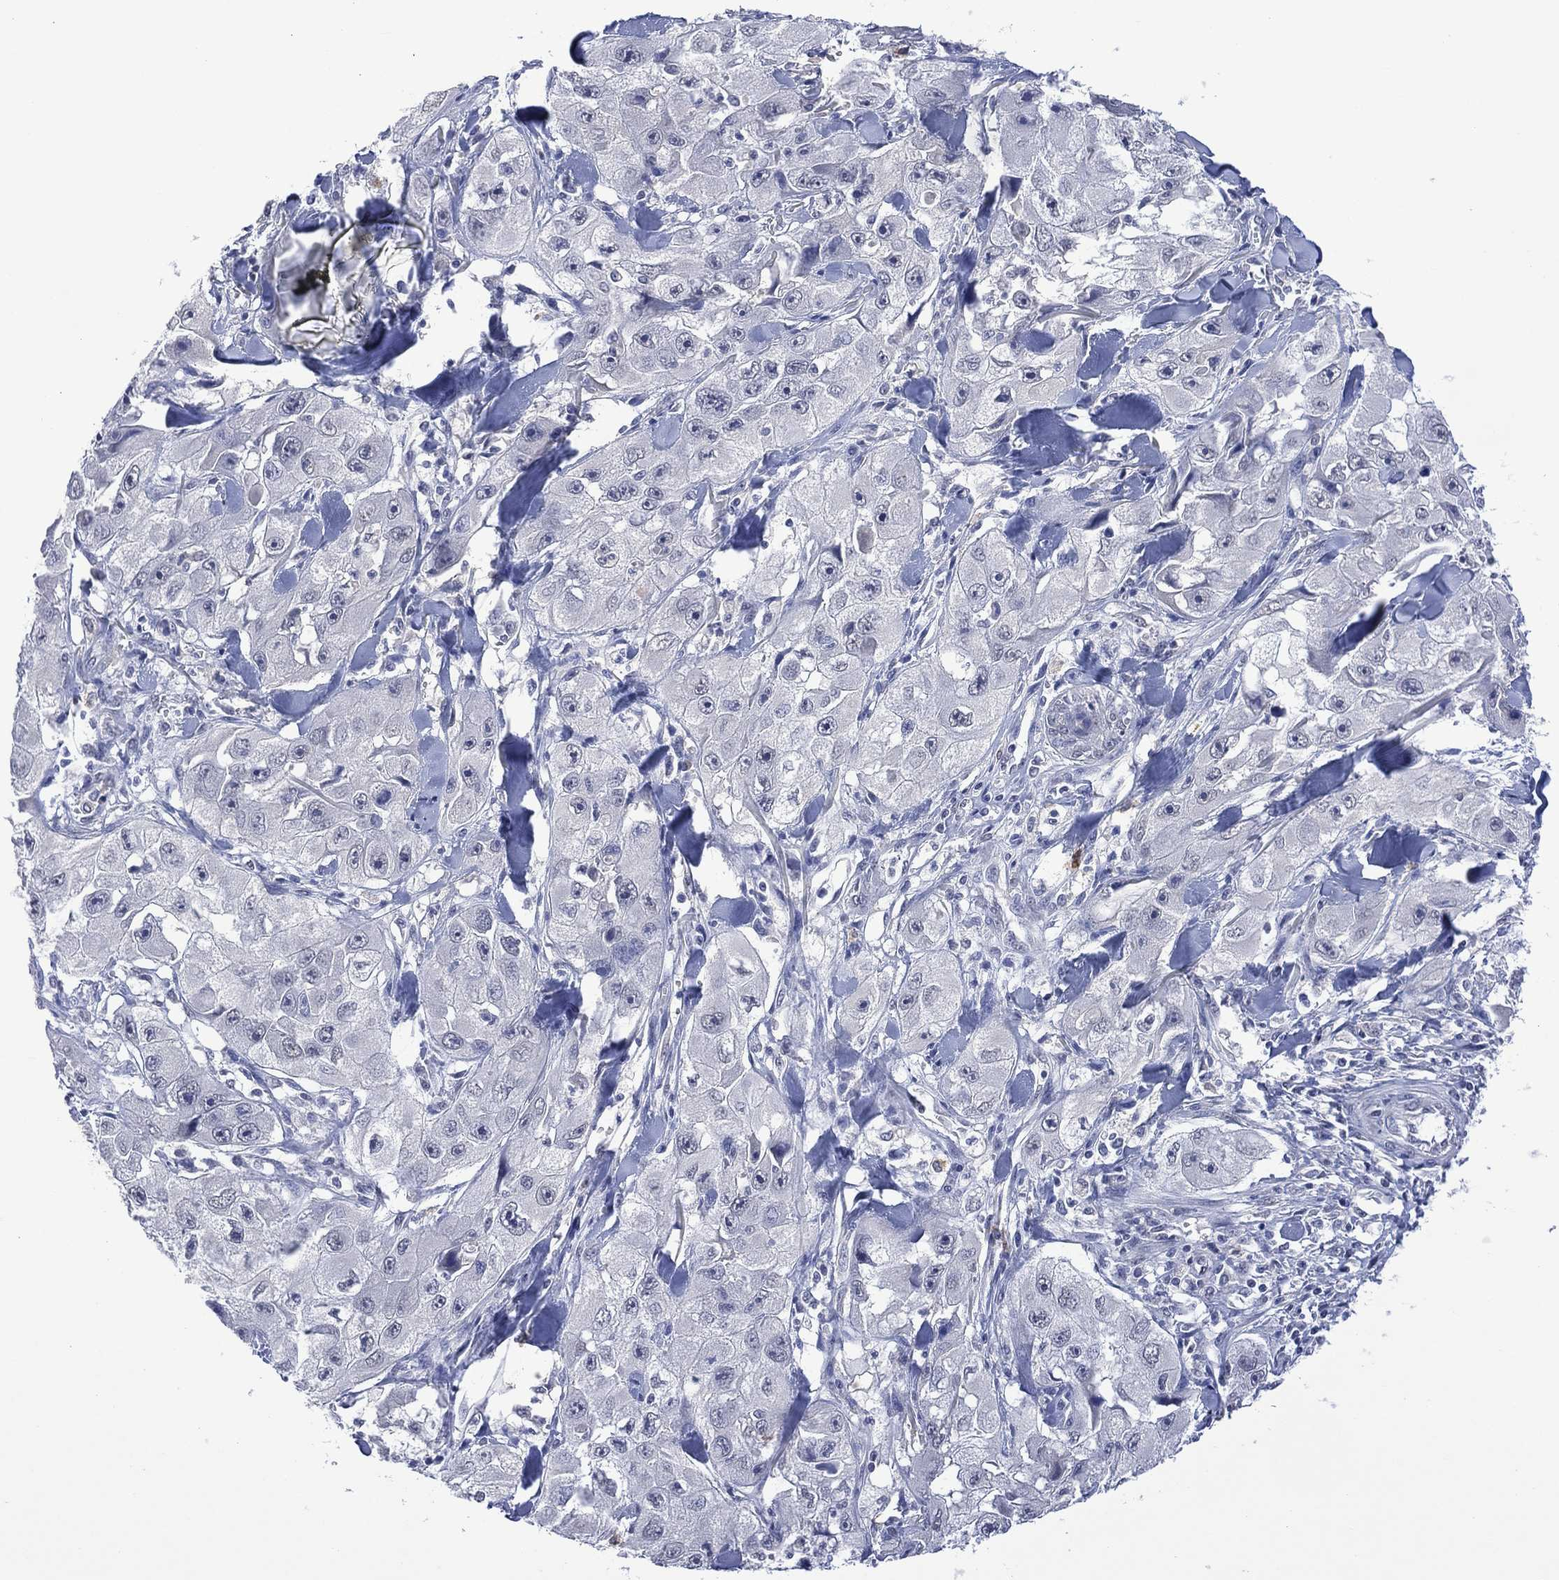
{"staining": {"intensity": "negative", "quantity": "none", "location": "none"}, "tissue": "skin cancer", "cell_type": "Tumor cells", "image_type": "cancer", "snomed": [{"axis": "morphology", "description": "Squamous cell carcinoma, NOS"}, {"axis": "topography", "description": "Skin"}, {"axis": "topography", "description": "Subcutis"}], "caption": "The micrograph demonstrates no staining of tumor cells in skin squamous cell carcinoma.", "gene": "ASB10", "patient": {"sex": "male", "age": 73}}